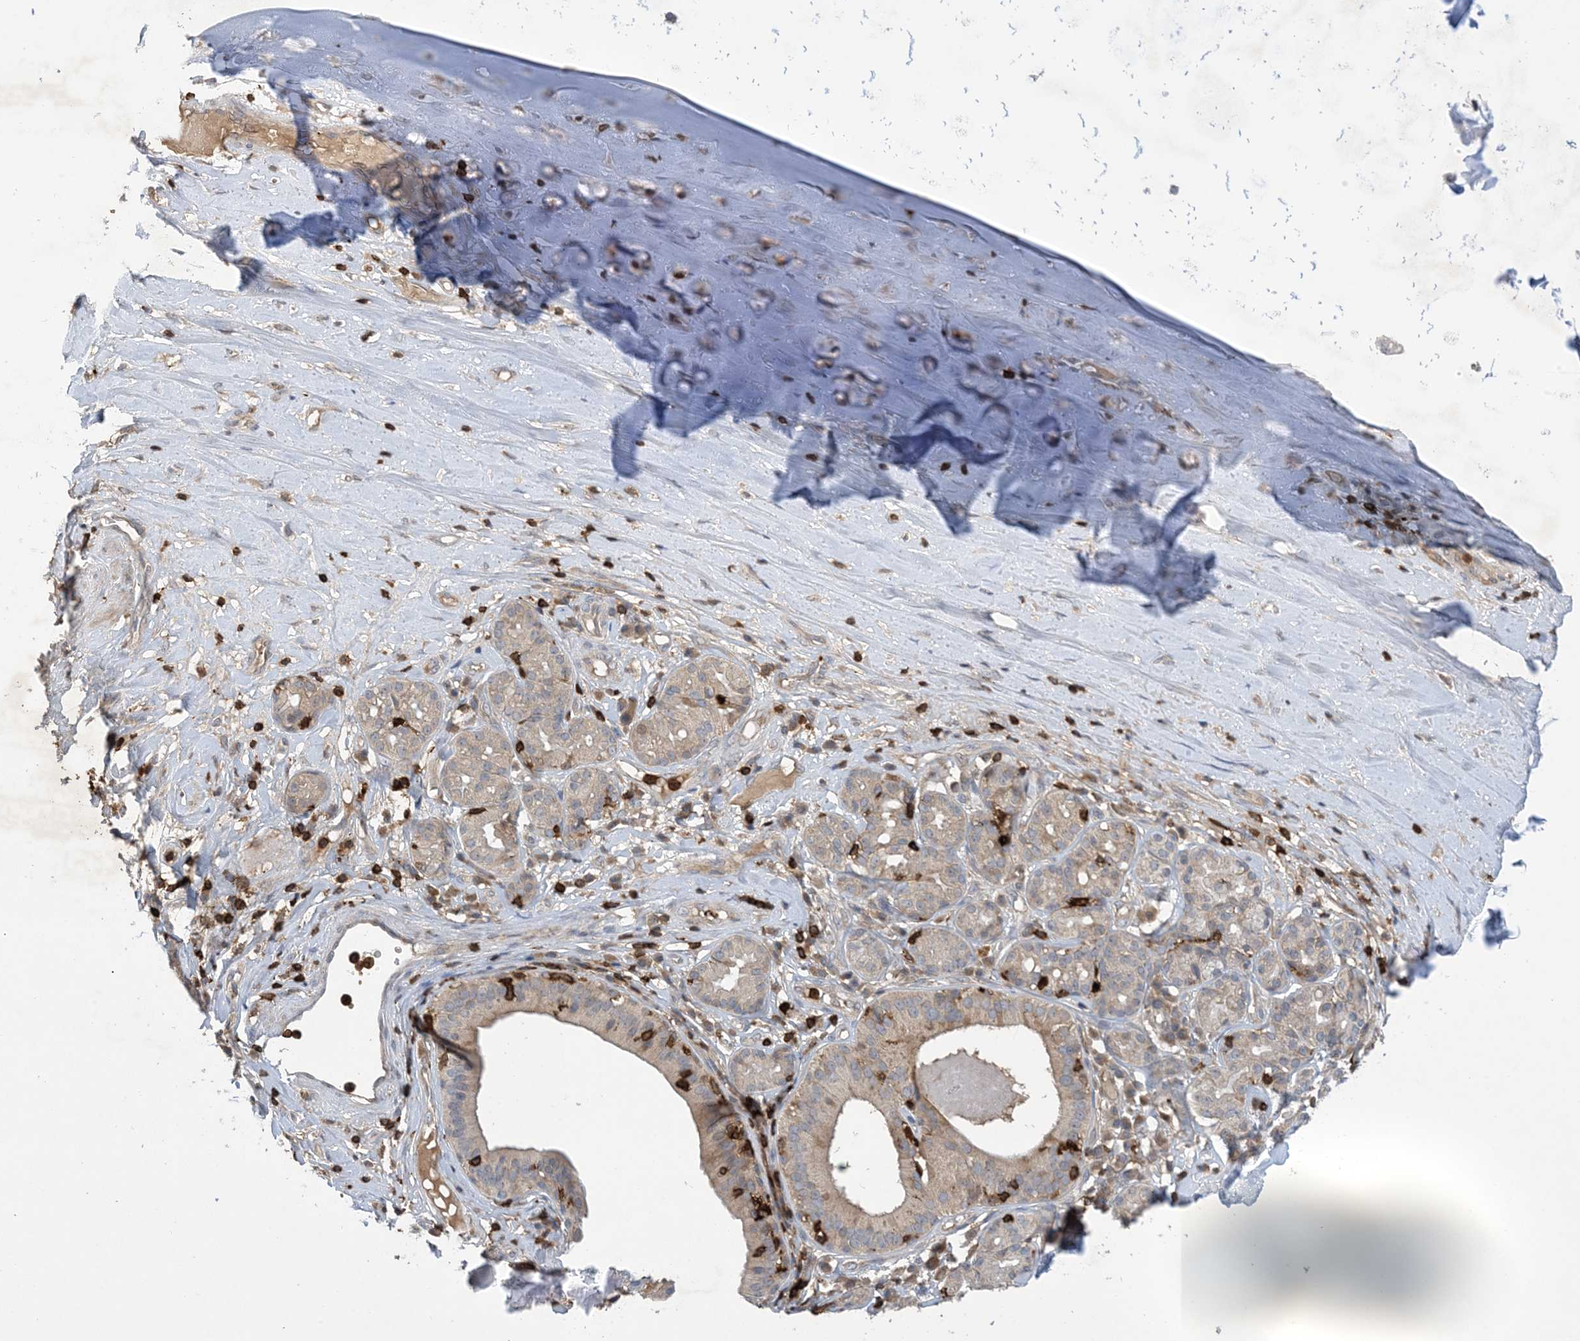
{"staining": {"intensity": "moderate", "quantity": "25%-75%", "location": "cytoplasmic/membranous"}, "tissue": "adipose tissue", "cell_type": "Adipocytes", "image_type": "normal", "snomed": [{"axis": "morphology", "description": "Normal tissue, NOS"}, {"axis": "morphology", "description": "Basal cell carcinoma"}, {"axis": "topography", "description": "Cartilage tissue"}, {"axis": "topography", "description": "Nasopharynx"}, {"axis": "topography", "description": "Oral tissue"}], "caption": "High-power microscopy captured an IHC image of benign adipose tissue, revealing moderate cytoplasmic/membranous staining in about 25%-75% of adipocytes.", "gene": "AK9", "patient": {"sex": "female", "age": 77}}